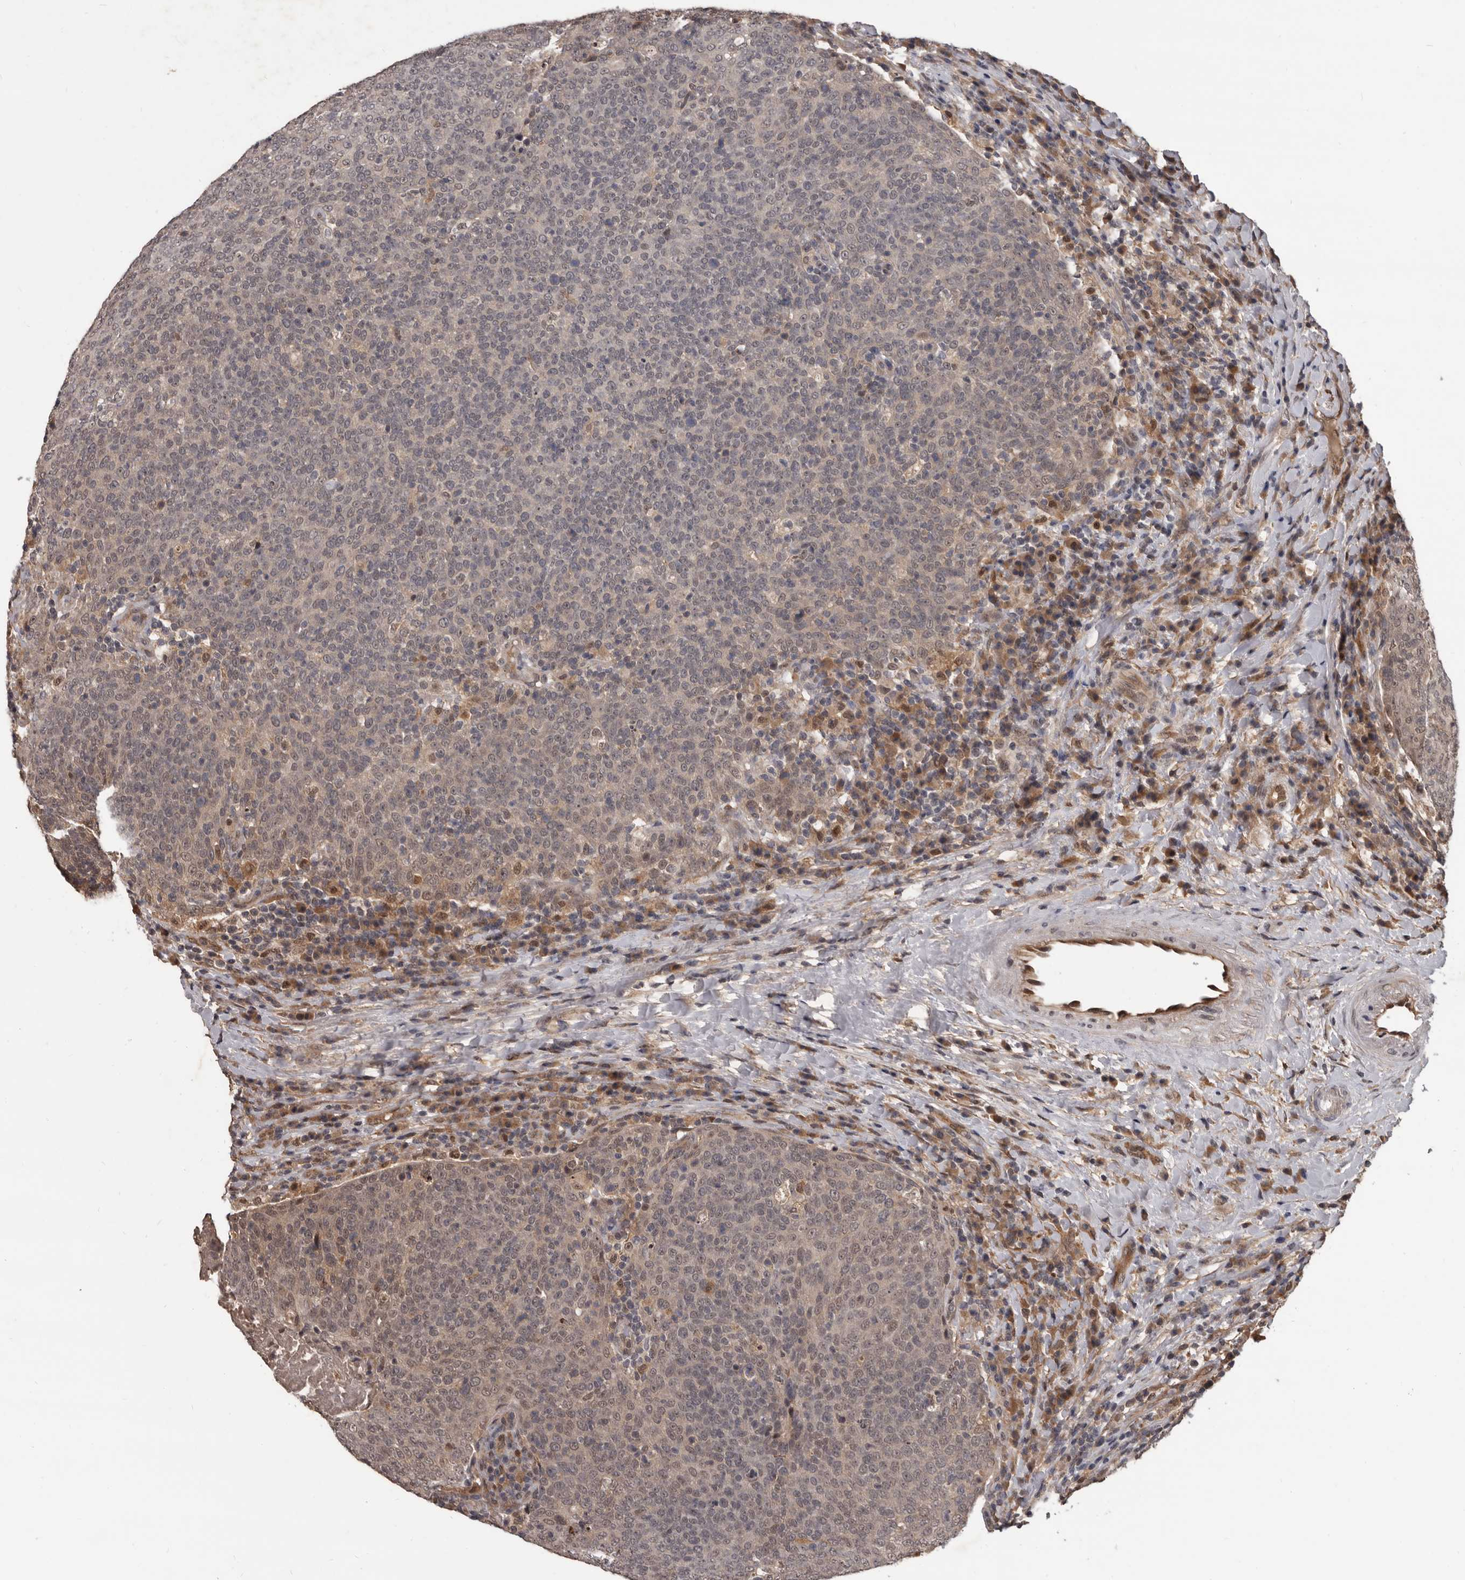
{"staining": {"intensity": "weak", "quantity": "25%-75%", "location": "nuclear"}, "tissue": "head and neck cancer", "cell_type": "Tumor cells", "image_type": "cancer", "snomed": [{"axis": "morphology", "description": "Squamous cell carcinoma, NOS"}, {"axis": "morphology", "description": "Squamous cell carcinoma, metastatic, NOS"}, {"axis": "topography", "description": "Lymph node"}, {"axis": "topography", "description": "Head-Neck"}], "caption": "This micrograph shows immunohistochemistry staining of head and neck cancer, with low weak nuclear positivity in about 25%-75% of tumor cells.", "gene": "AHR", "patient": {"sex": "male", "age": 62}}